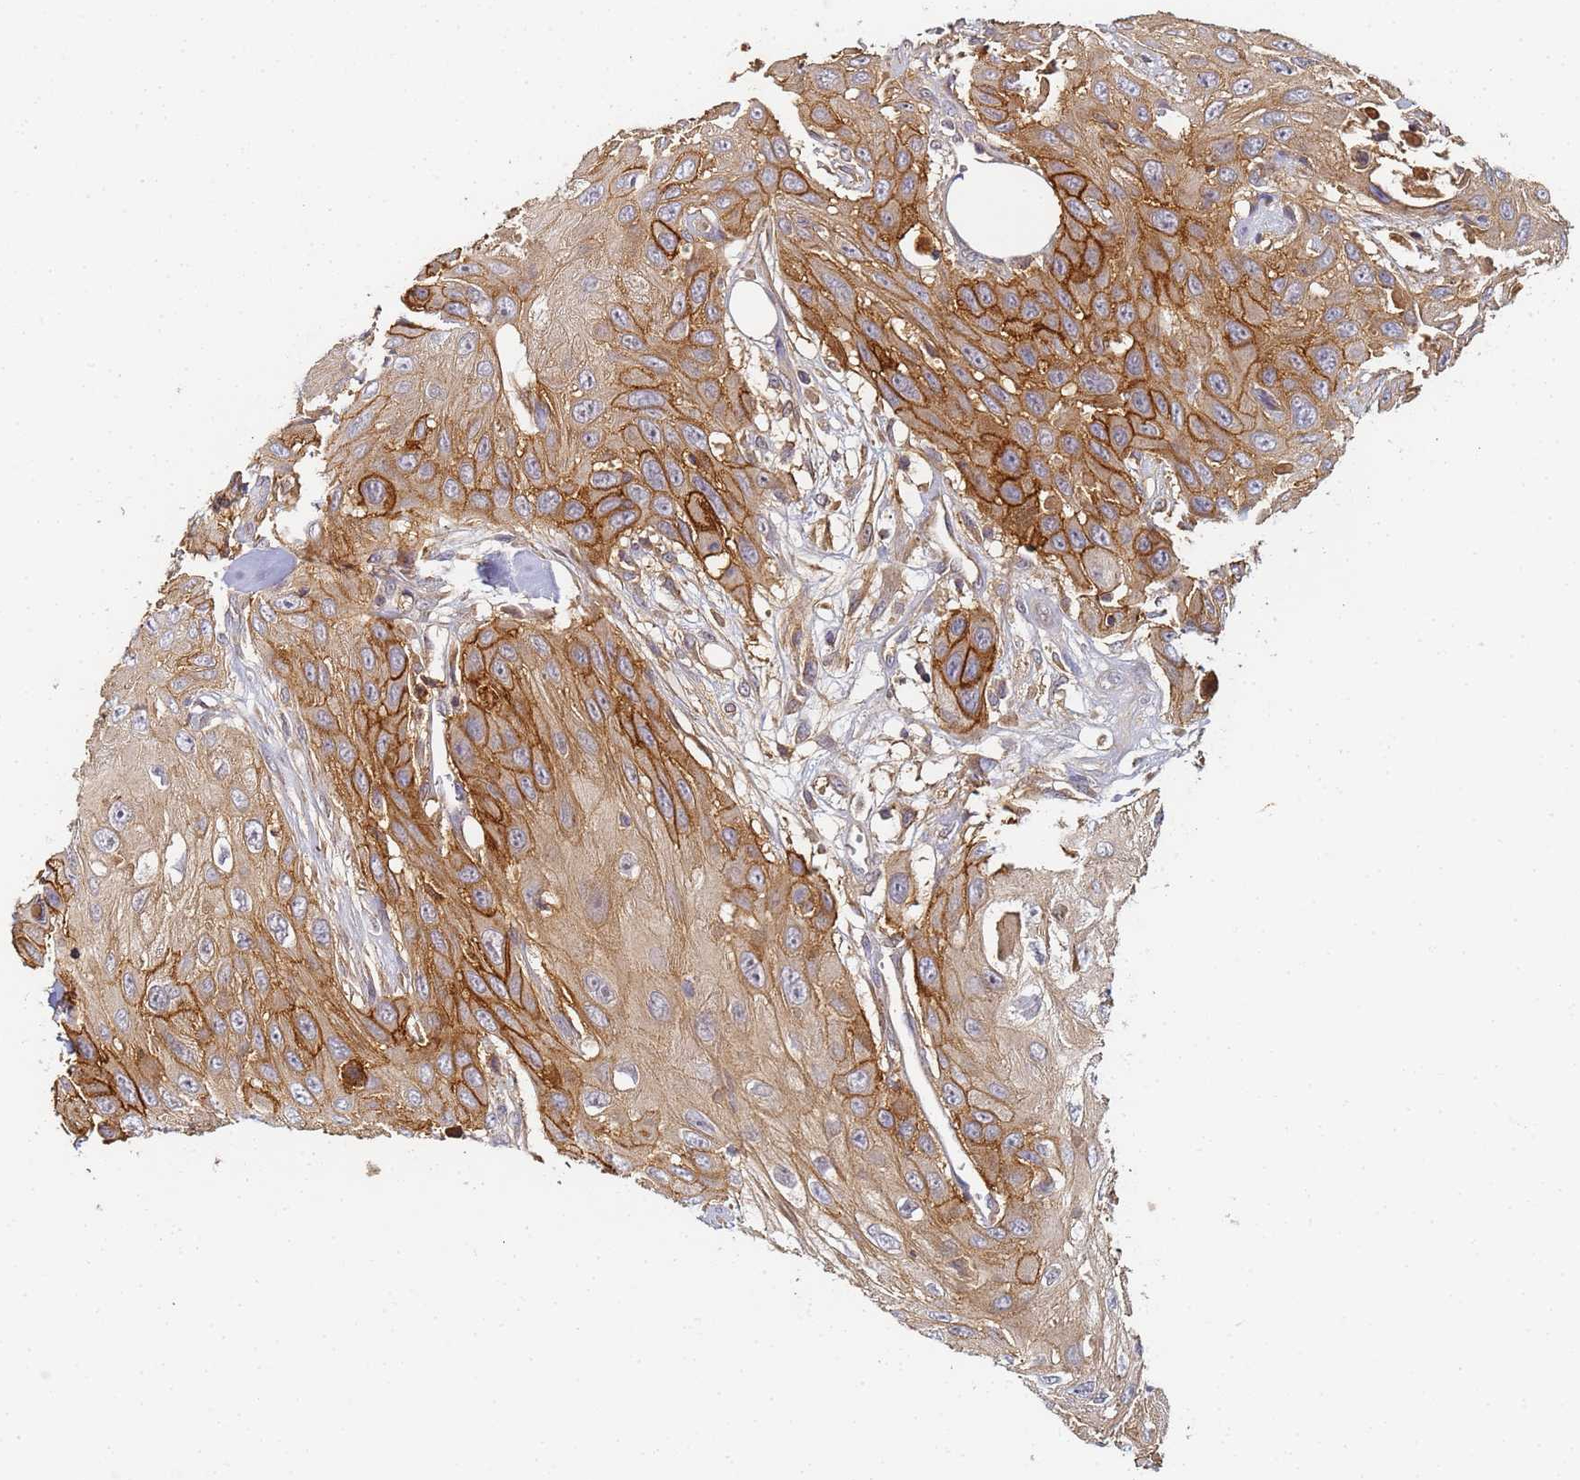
{"staining": {"intensity": "strong", "quantity": ">75%", "location": "cytoplasmic/membranous"}, "tissue": "head and neck cancer", "cell_type": "Tumor cells", "image_type": "cancer", "snomed": [{"axis": "morphology", "description": "Squamous cell carcinoma, NOS"}, {"axis": "topography", "description": "Head-Neck"}], "caption": "Head and neck cancer stained with DAB immunohistochemistry reveals high levels of strong cytoplasmic/membranous staining in about >75% of tumor cells.", "gene": "LRRC69", "patient": {"sex": "male", "age": 81}}